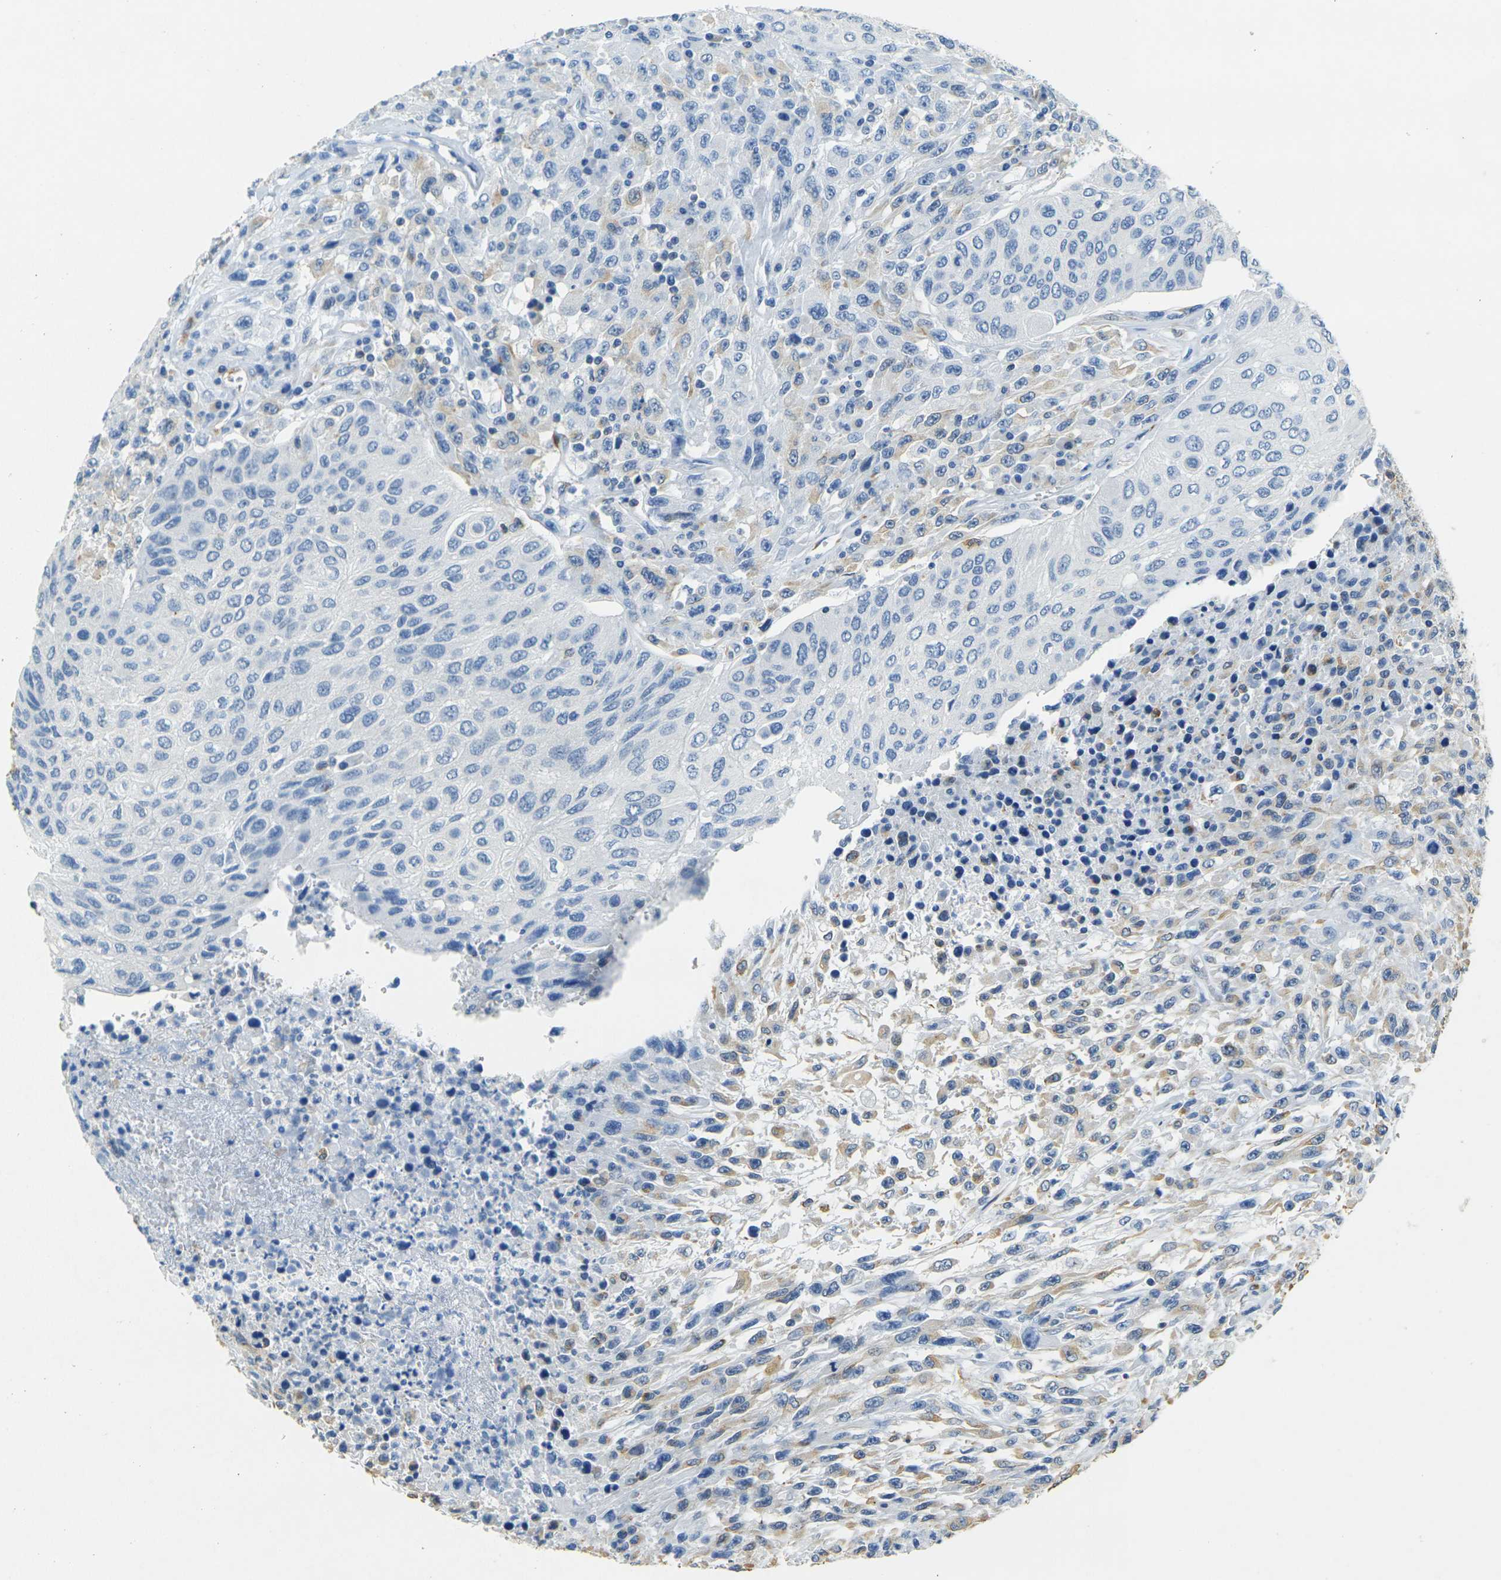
{"staining": {"intensity": "negative", "quantity": "none", "location": "none"}, "tissue": "urothelial cancer", "cell_type": "Tumor cells", "image_type": "cancer", "snomed": [{"axis": "morphology", "description": "Urothelial carcinoma, High grade"}, {"axis": "topography", "description": "Urinary bladder"}], "caption": "Tumor cells are negative for protein expression in human urothelial carcinoma (high-grade). The staining is performed using DAB brown chromogen with nuclei counter-stained in using hematoxylin.", "gene": "SORT1", "patient": {"sex": "male", "age": 66}}